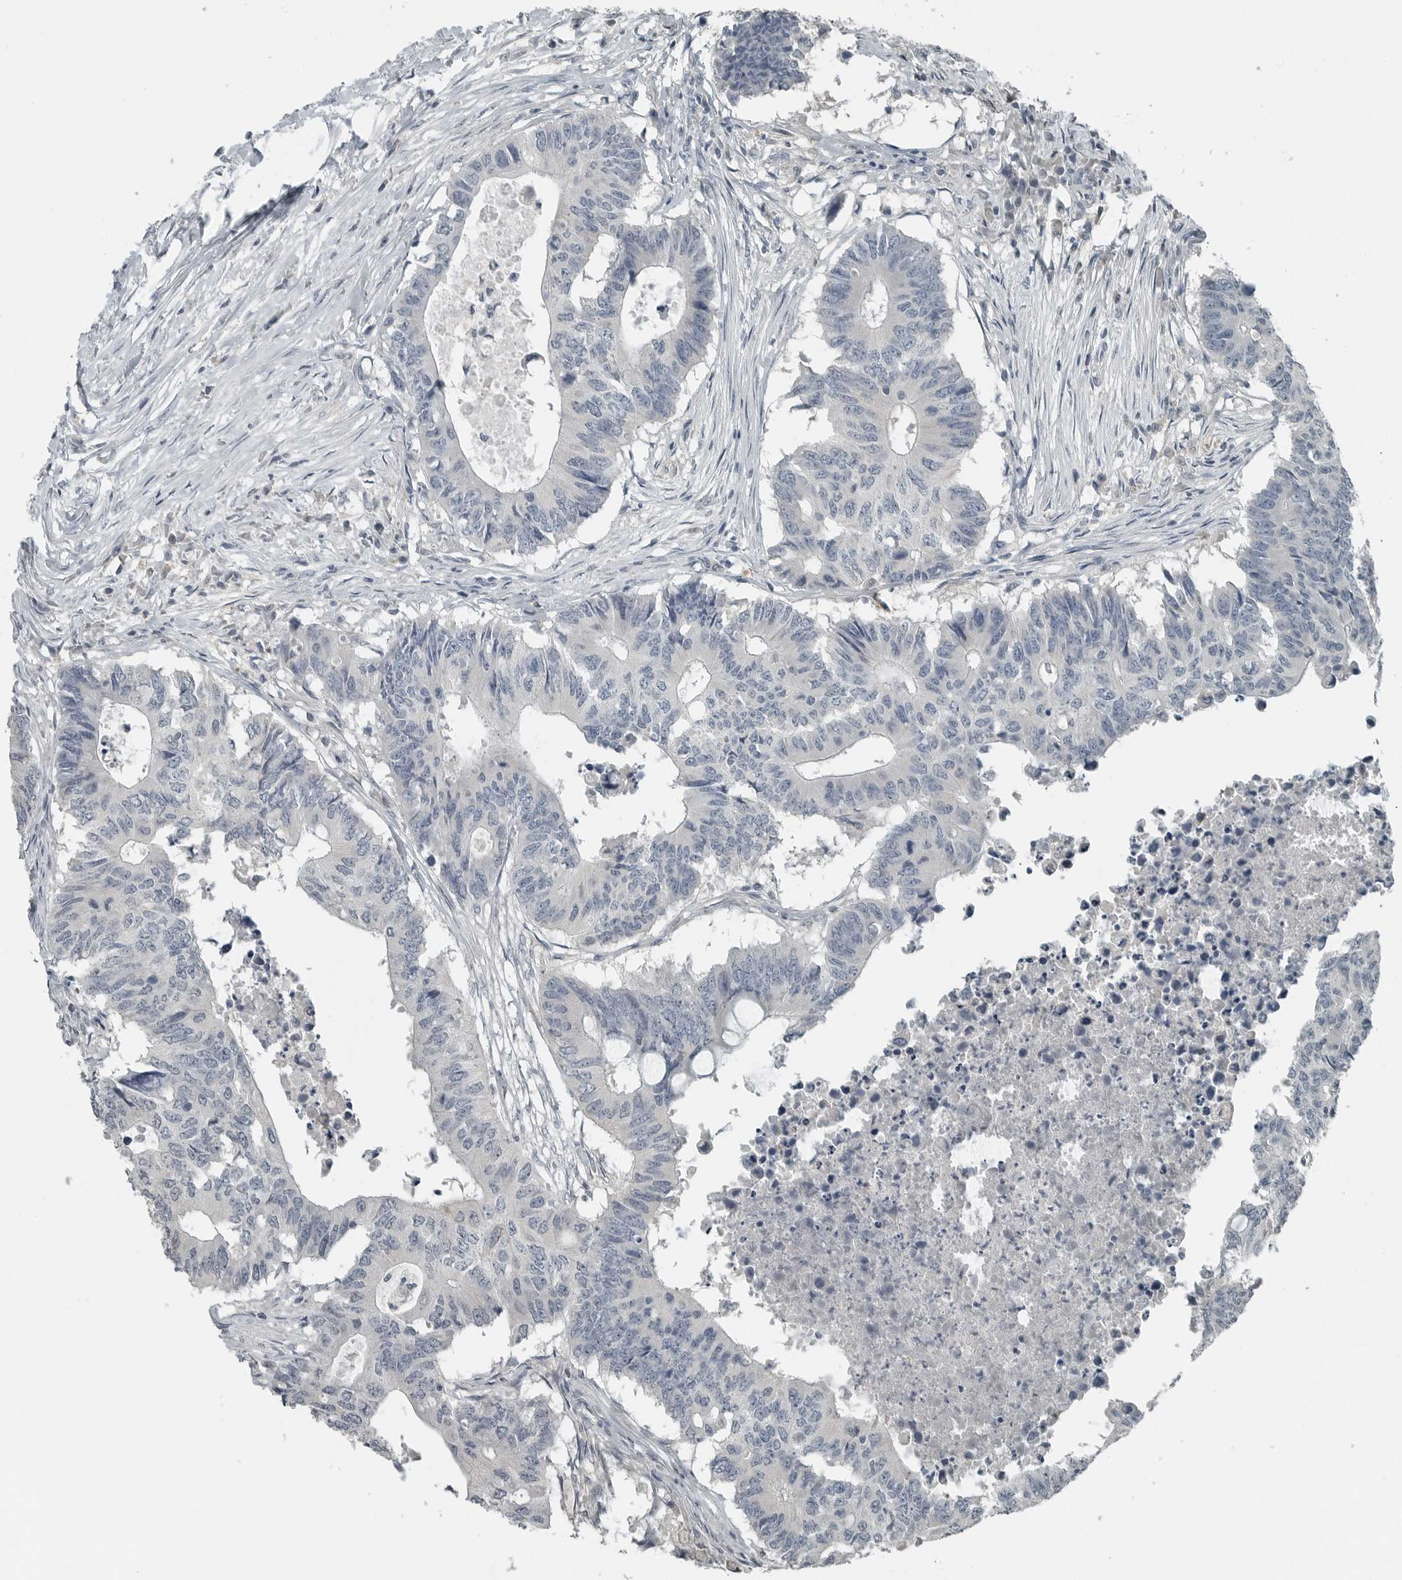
{"staining": {"intensity": "negative", "quantity": "none", "location": "none"}, "tissue": "colorectal cancer", "cell_type": "Tumor cells", "image_type": "cancer", "snomed": [{"axis": "morphology", "description": "Adenocarcinoma, NOS"}, {"axis": "topography", "description": "Colon"}], "caption": "IHC of human colorectal cancer (adenocarcinoma) demonstrates no expression in tumor cells. The staining was performed using DAB to visualize the protein expression in brown, while the nuclei were stained in blue with hematoxylin (Magnification: 20x).", "gene": "KYAT1", "patient": {"sex": "male", "age": 71}}